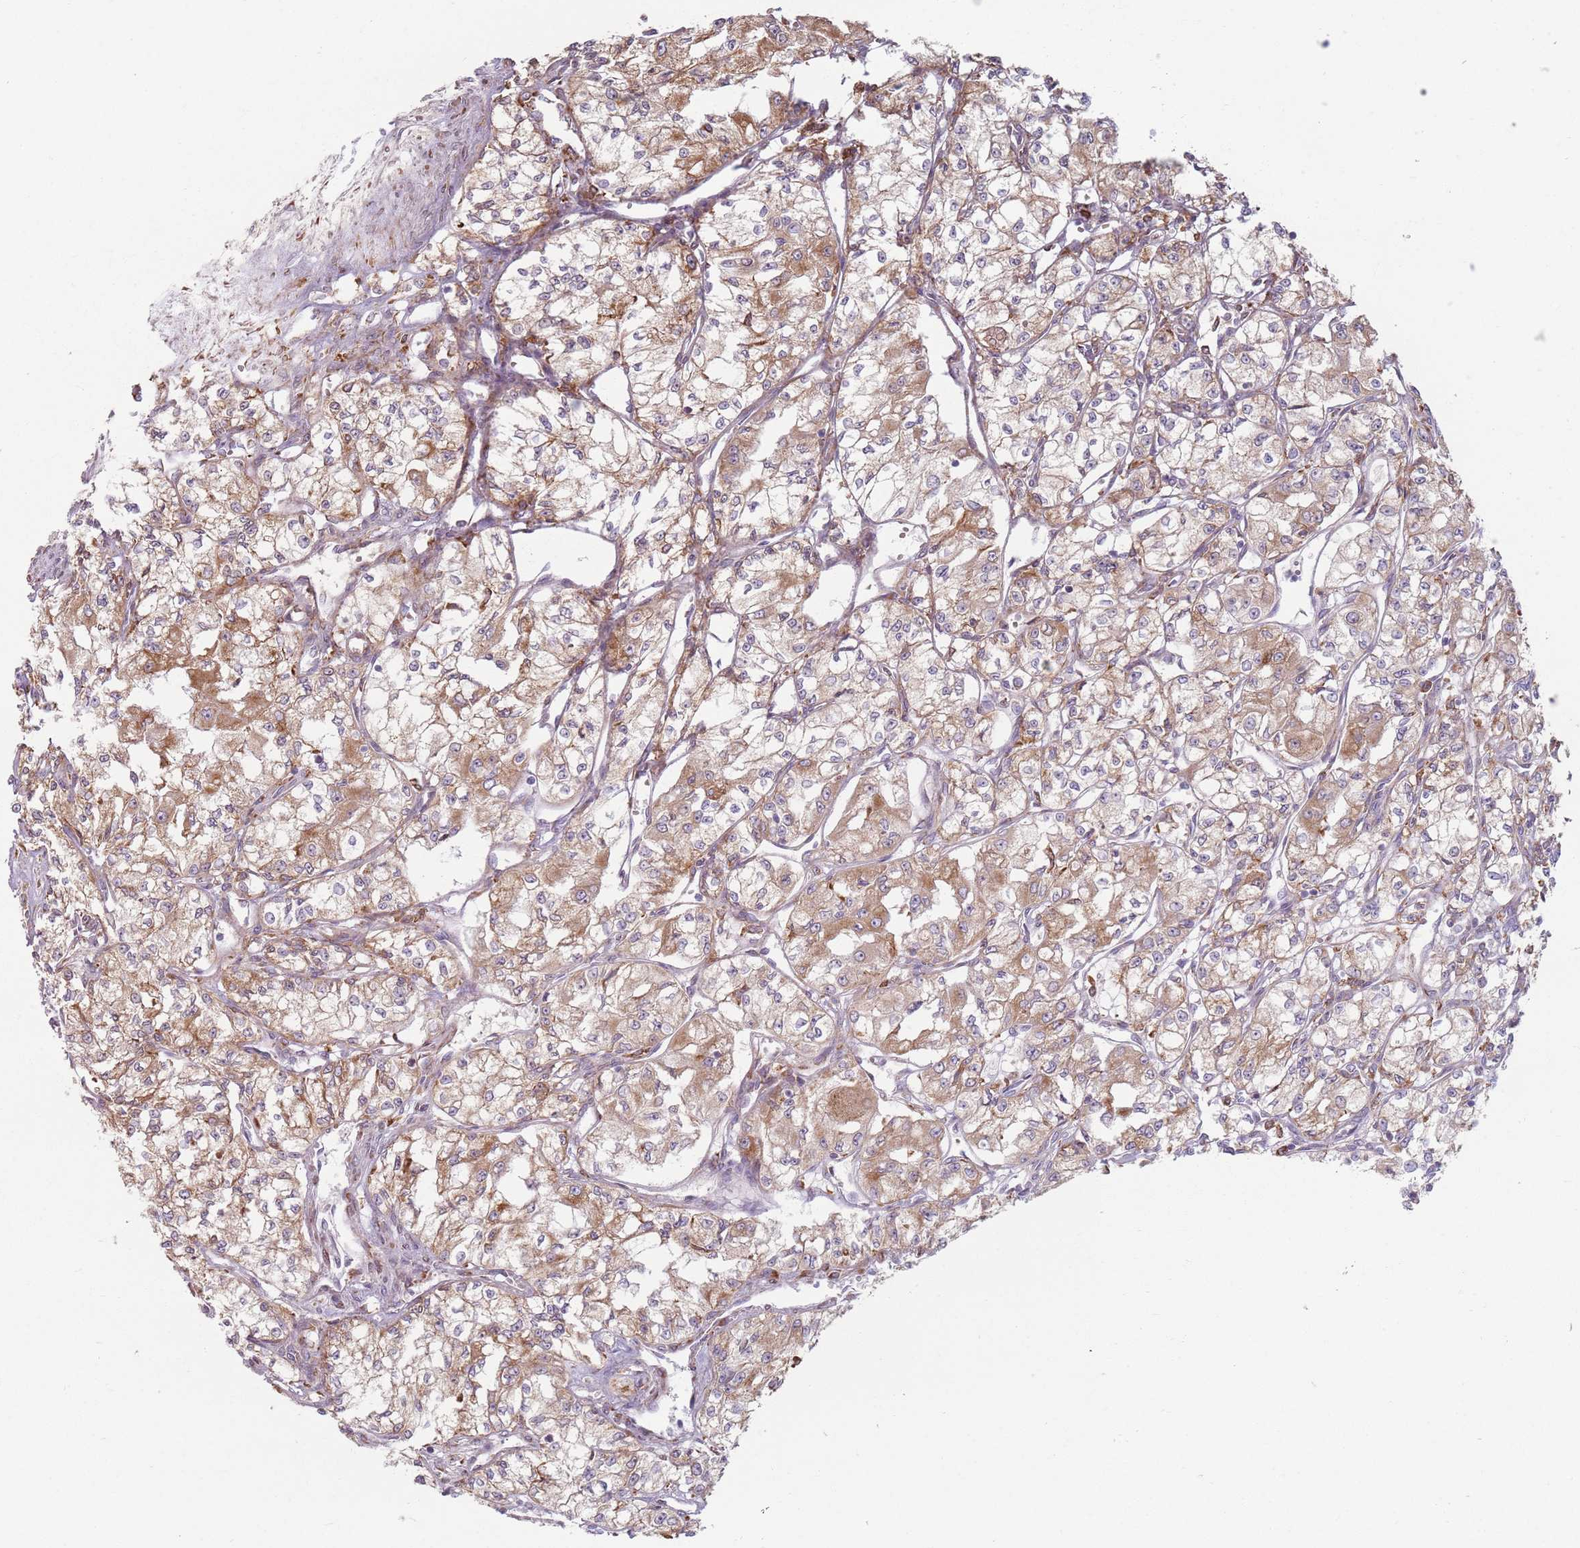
{"staining": {"intensity": "moderate", "quantity": "25%-75%", "location": "cytoplasmic/membranous"}, "tissue": "renal cancer", "cell_type": "Tumor cells", "image_type": "cancer", "snomed": [{"axis": "morphology", "description": "Adenocarcinoma, NOS"}, {"axis": "topography", "description": "Kidney"}], "caption": "There is medium levels of moderate cytoplasmic/membranous staining in tumor cells of renal cancer (adenocarcinoma), as demonstrated by immunohistochemical staining (brown color).", "gene": "COLGALT1", "patient": {"sex": "male", "age": 59}}